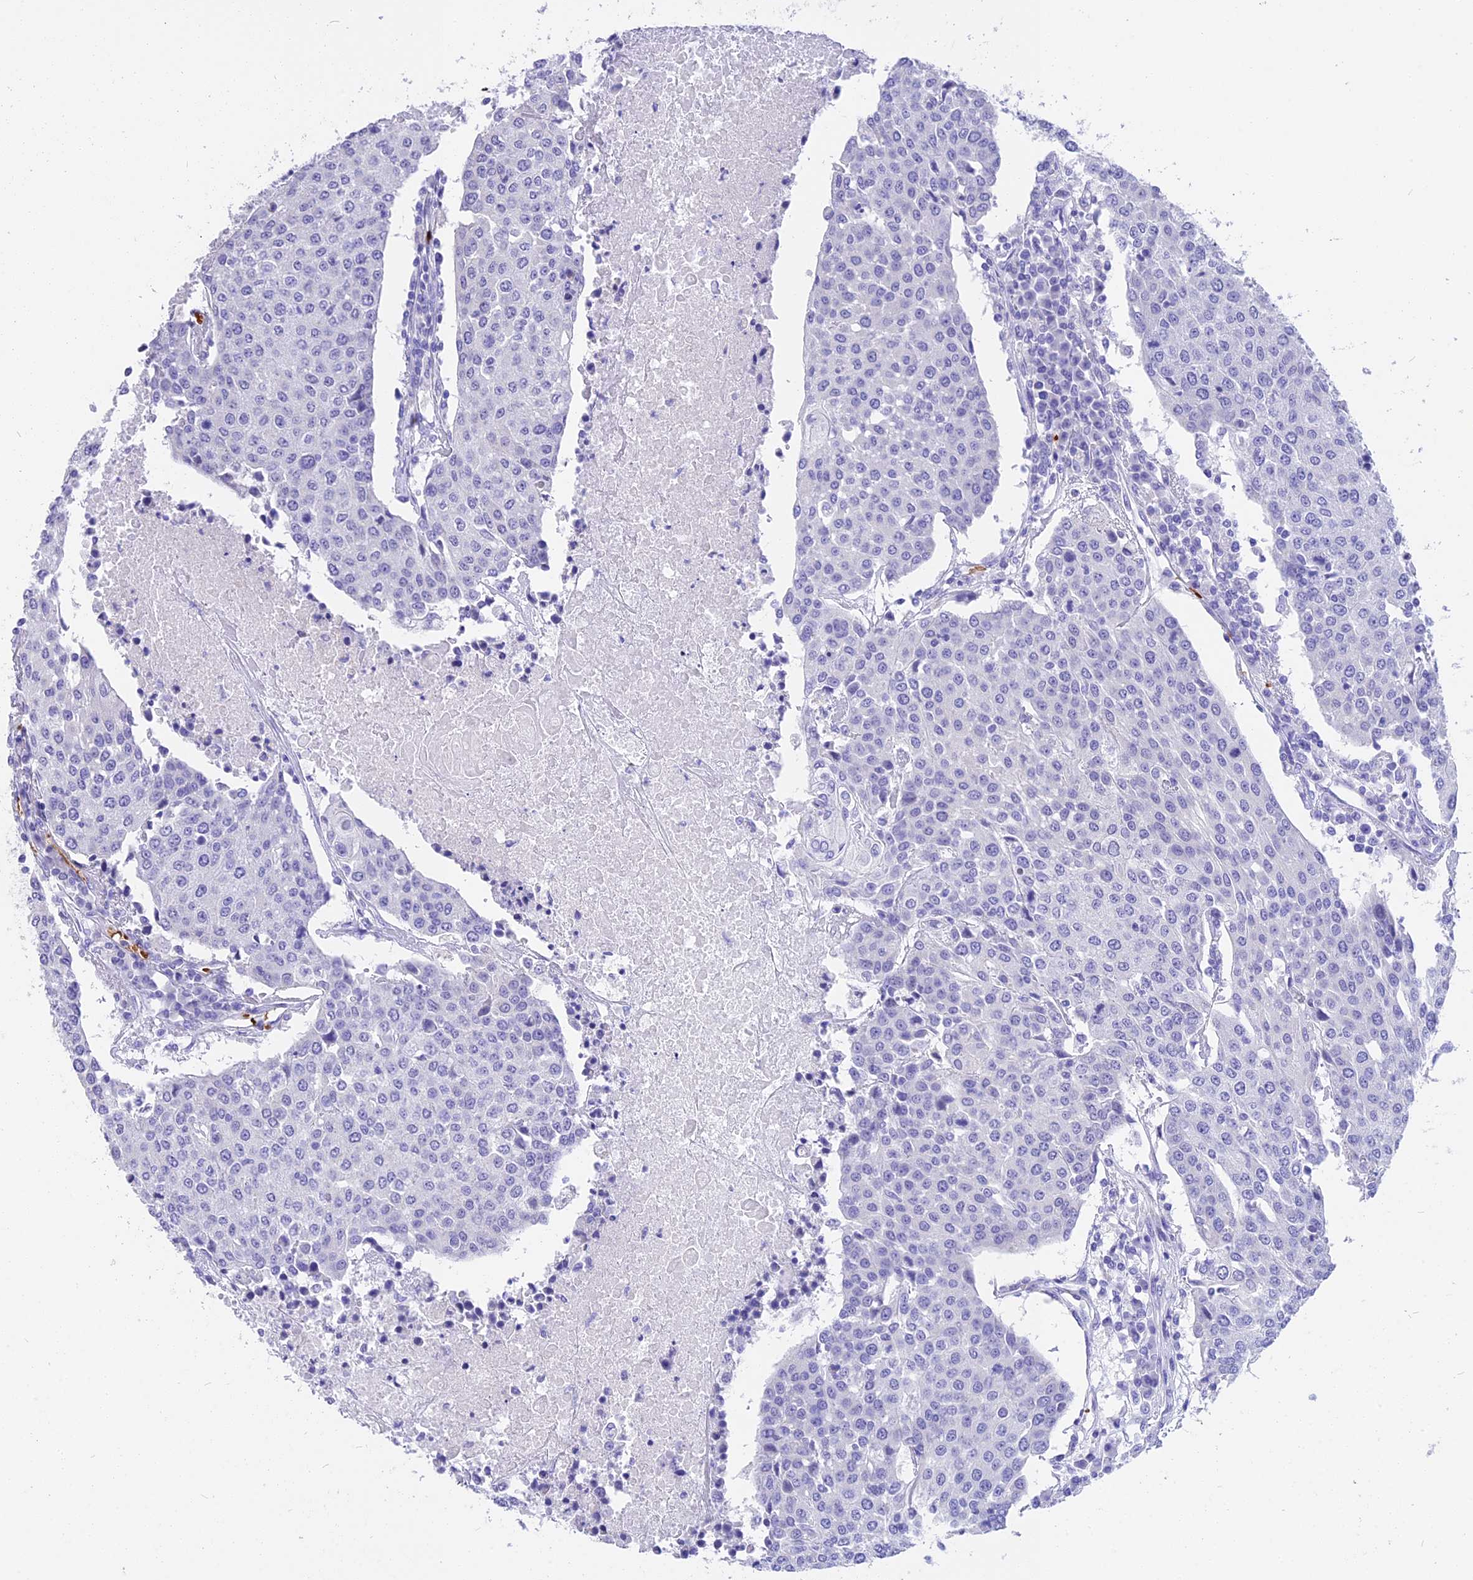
{"staining": {"intensity": "negative", "quantity": "none", "location": "none"}, "tissue": "urothelial cancer", "cell_type": "Tumor cells", "image_type": "cancer", "snomed": [{"axis": "morphology", "description": "Urothelial carcinoma, High grade"}, {"axis": "topography", "description": "Urinary bladder"}], "caption": "Photomicrograph shows no significant protein expression in tumor cells of high-grade urothelial carcinoma.", "gene": "TNNC2", "patient": {"sex": "female", "age": 85}}